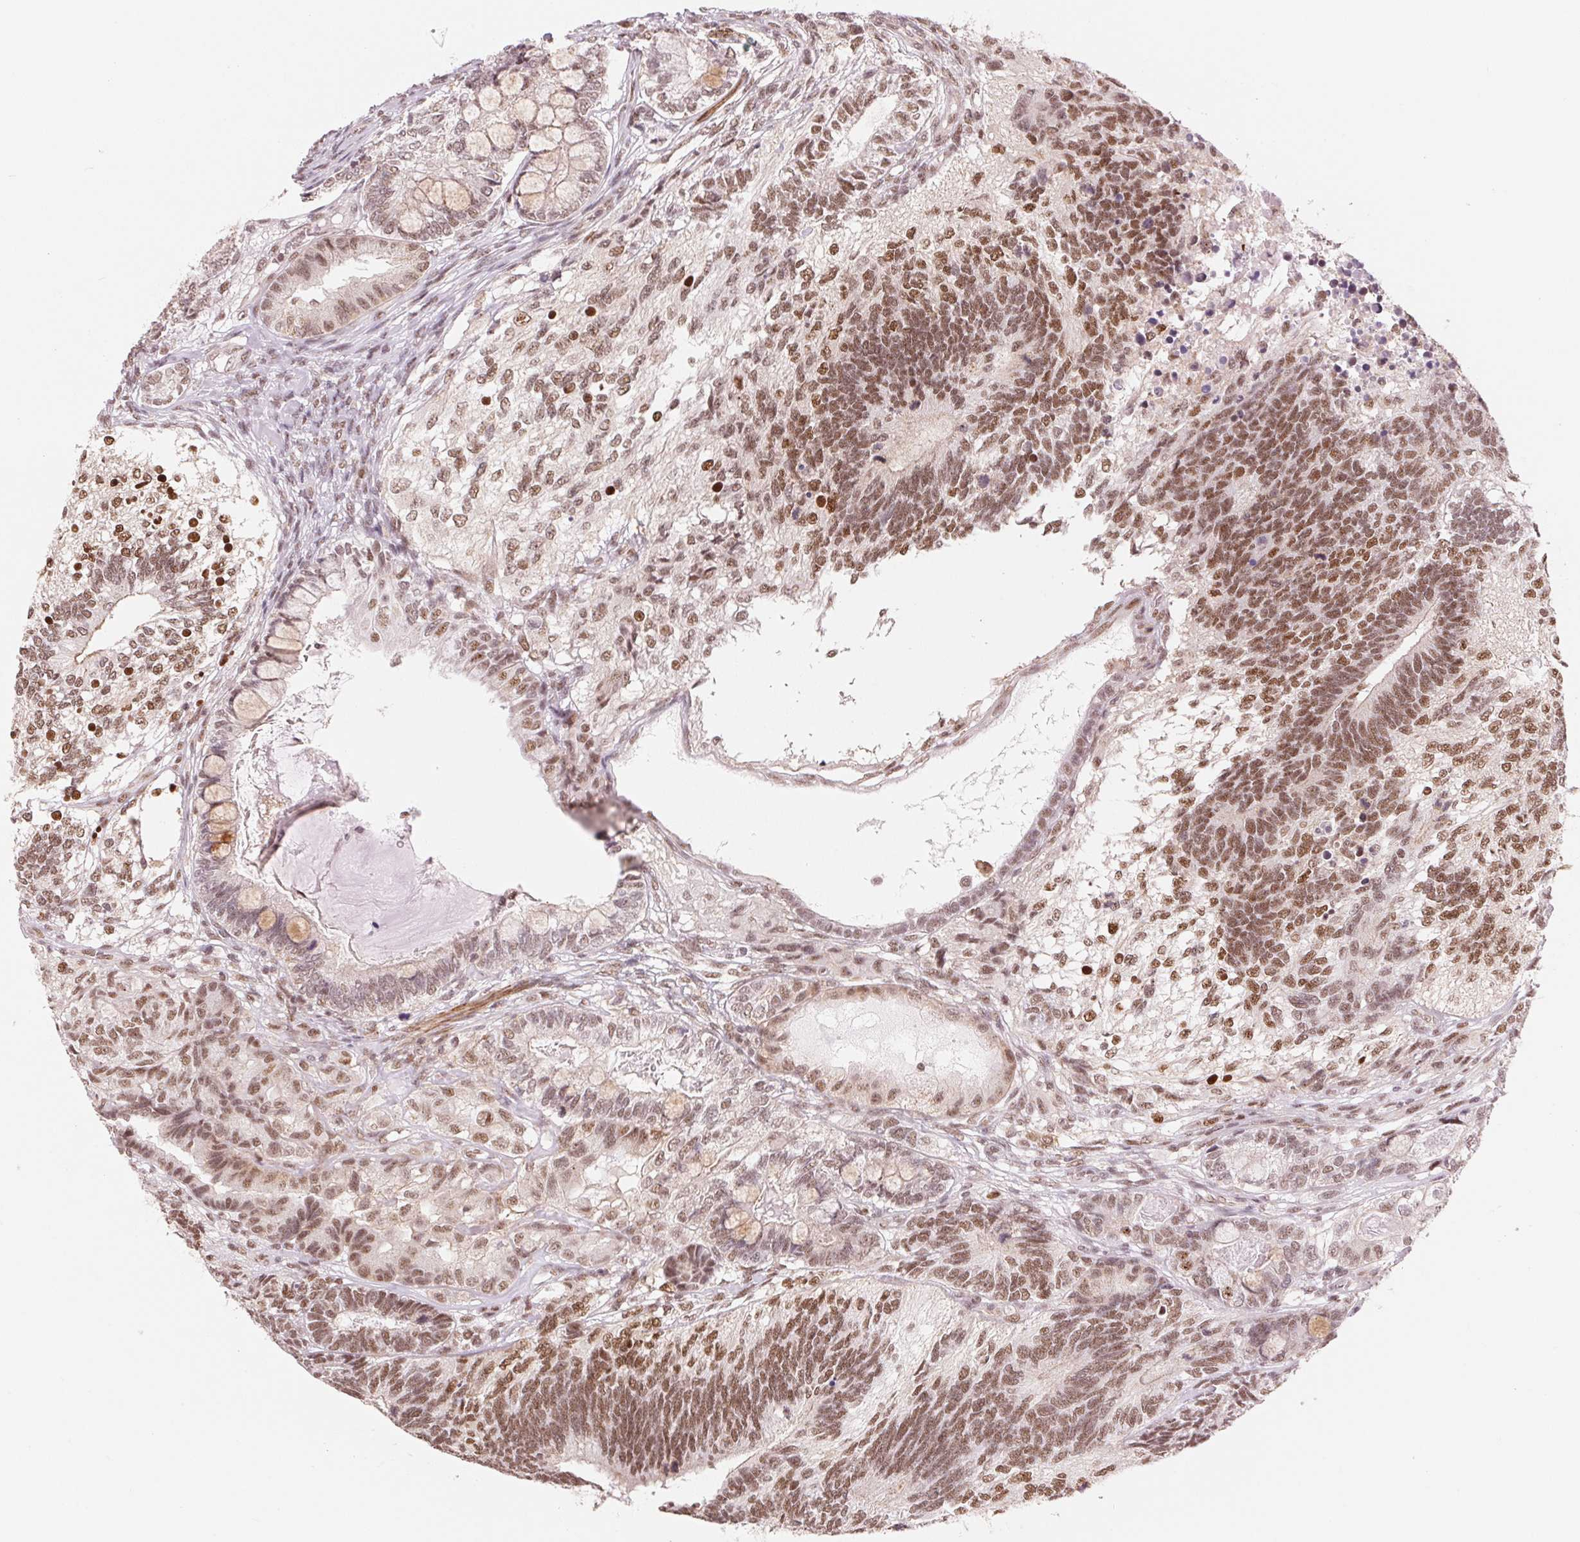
{"staining": {"intensity": "moderate", "quantity": ">75%", "location": "nuclear"}, "tissue": "testis cancer", "cell_type": "Tumor cells", "image_type": "cancer", "snomed": [{"axis": "morphology", "description": "Seminoma, NOS"}, {"axis": "morphology", "description": "Carcinoma, Embryonal, NOS"}, {"axis": "topography", "description": "Testis"}], "caption": "This is an image of immunohistochemistry (IHC) staining of embryonal carcinoma (testis), which shows moderate expression in the nuclear of tumor cells.", "gene": "HNRNPDL", "patient": {"sex": "male", "age": 41}}